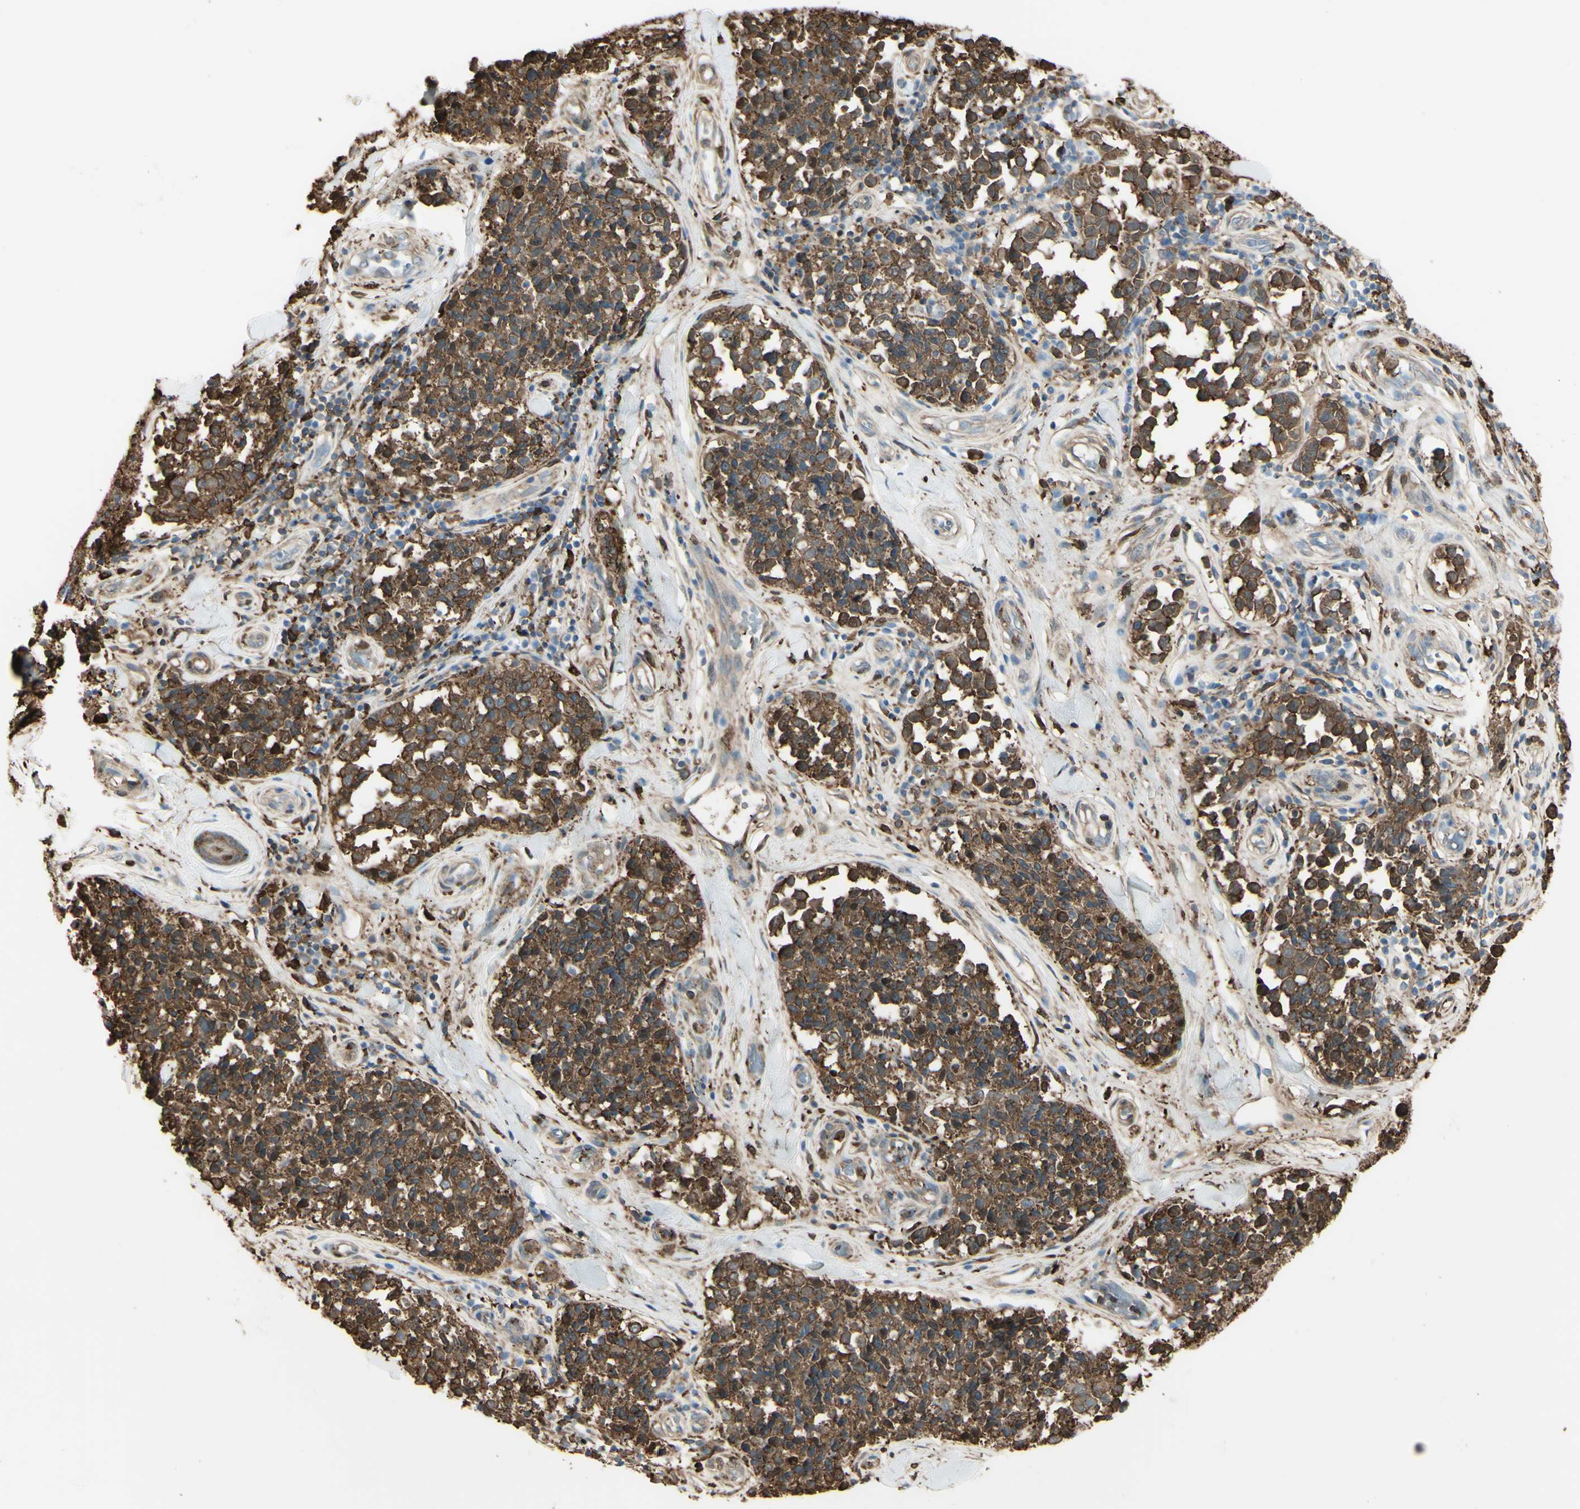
{"staining": {"intensity": "moderate", "quantity": ">75%", "location": "cytoplasmic/membranous"}, "tissue": "melanoma", "cell_type": "Tumor cells", "image_type": "cancer", "snomed": [{"axis": "morphology", "description": "Malignant melanoma, NOS"}, {"axis": "topography", "description": "Skin"}], "caption": "Protein expression analysis of human melanoma reveals moderate cytoplasmic/membranous positivity in approximately >75% of tumor cells.", "gene": "GSN", "patient": {"sex": "female", "age": 64}}